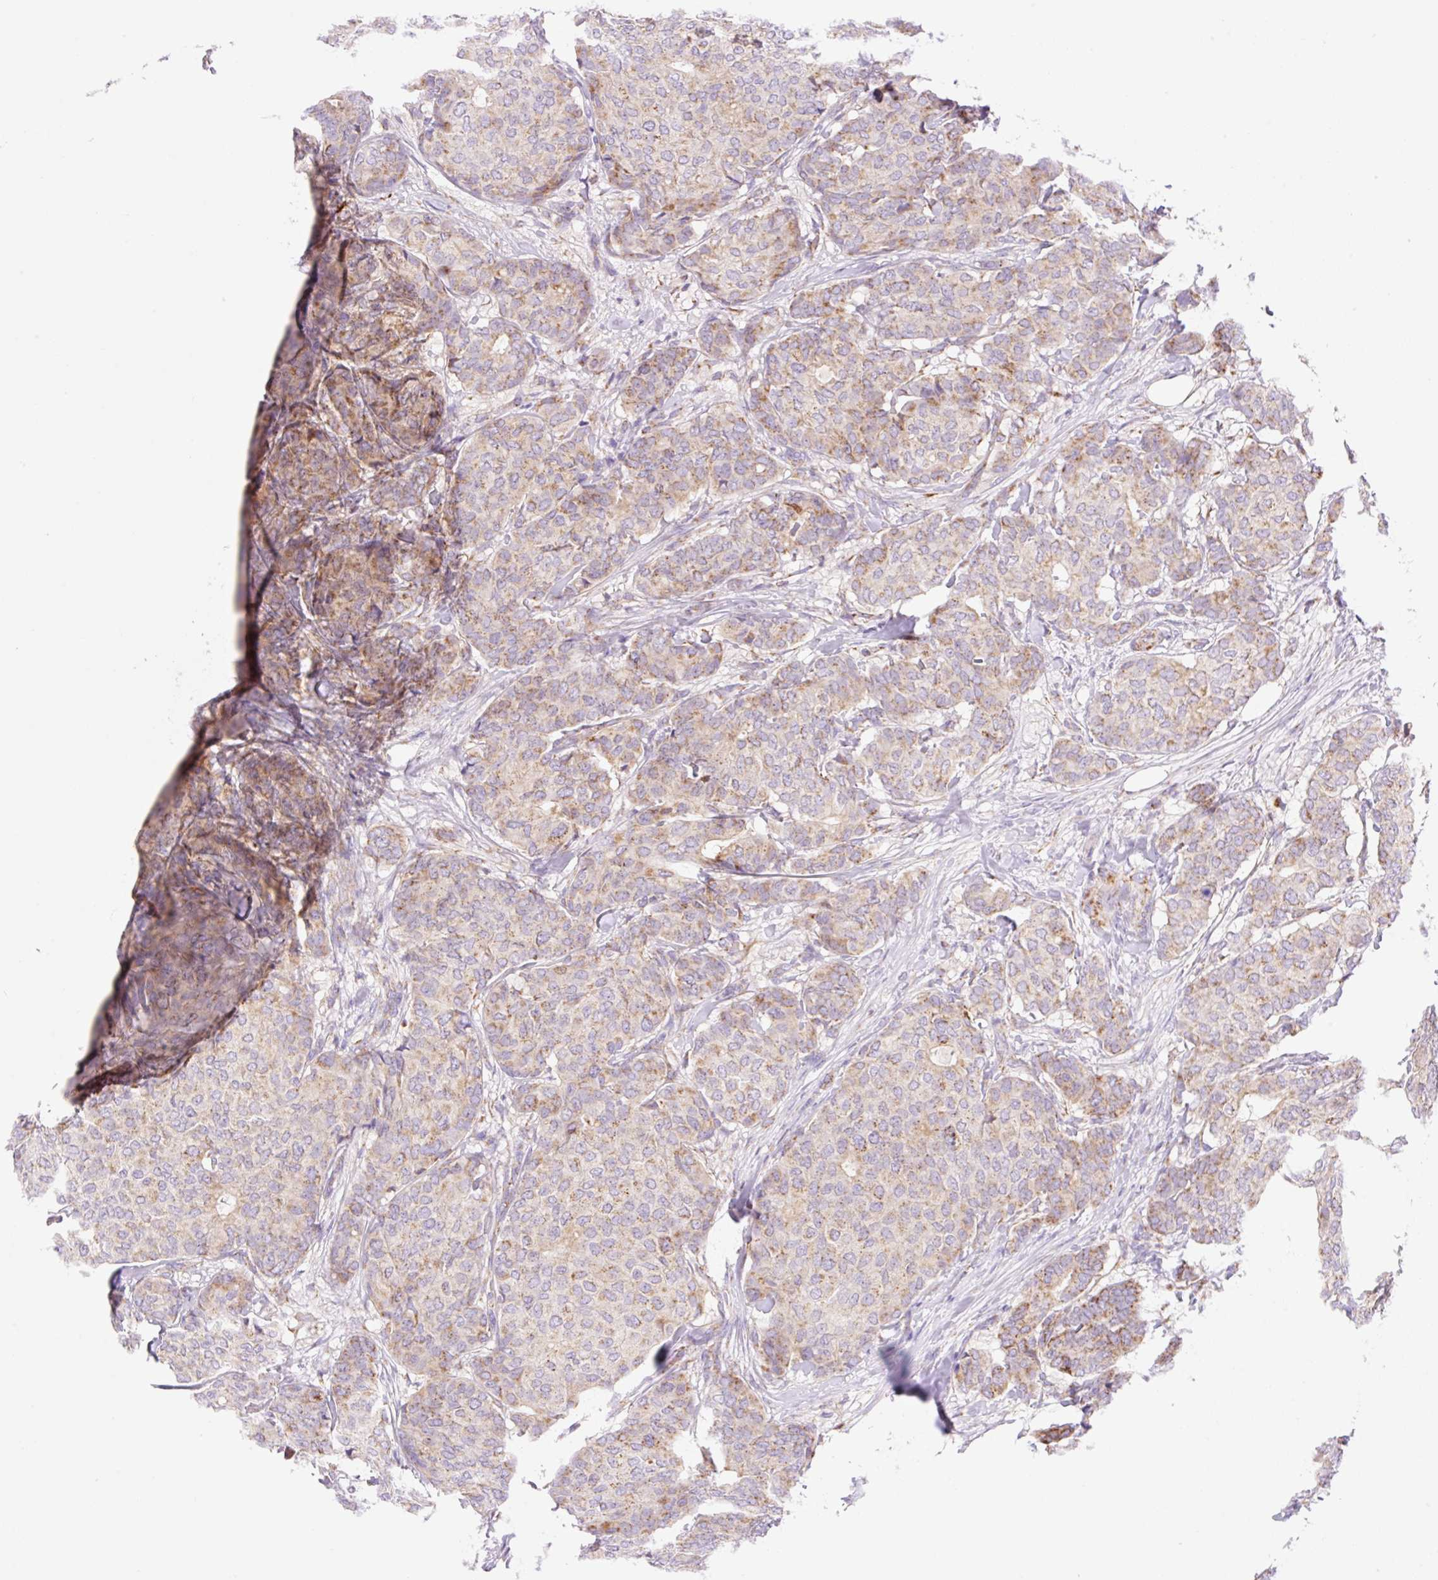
{"staining": {"intensity": "moderate", "quantity": "25%-75%", "location": "cytoplasmic/membranous"}, "tissue": "breast cancer", "cell_type": "Tumor cells", "image_type": "cancer", "snomed": [{"axis": "morphology", "description": "Duct carcinoma"}, {"axis": "topography", "description": "Breast"}], "caption": "Immunohistochemistry (IHC) (DAB (3,3'-diaminobenzidine)) staining of human breast cancer shows moderate cytoplasmic/membranous protein positivity in about 25%-75% of tumor cells. (DAB IHC with brightfield microscopy, high magnification).", "gene": "ETNK2", "patient": {"sex": "female", "age": 75}}